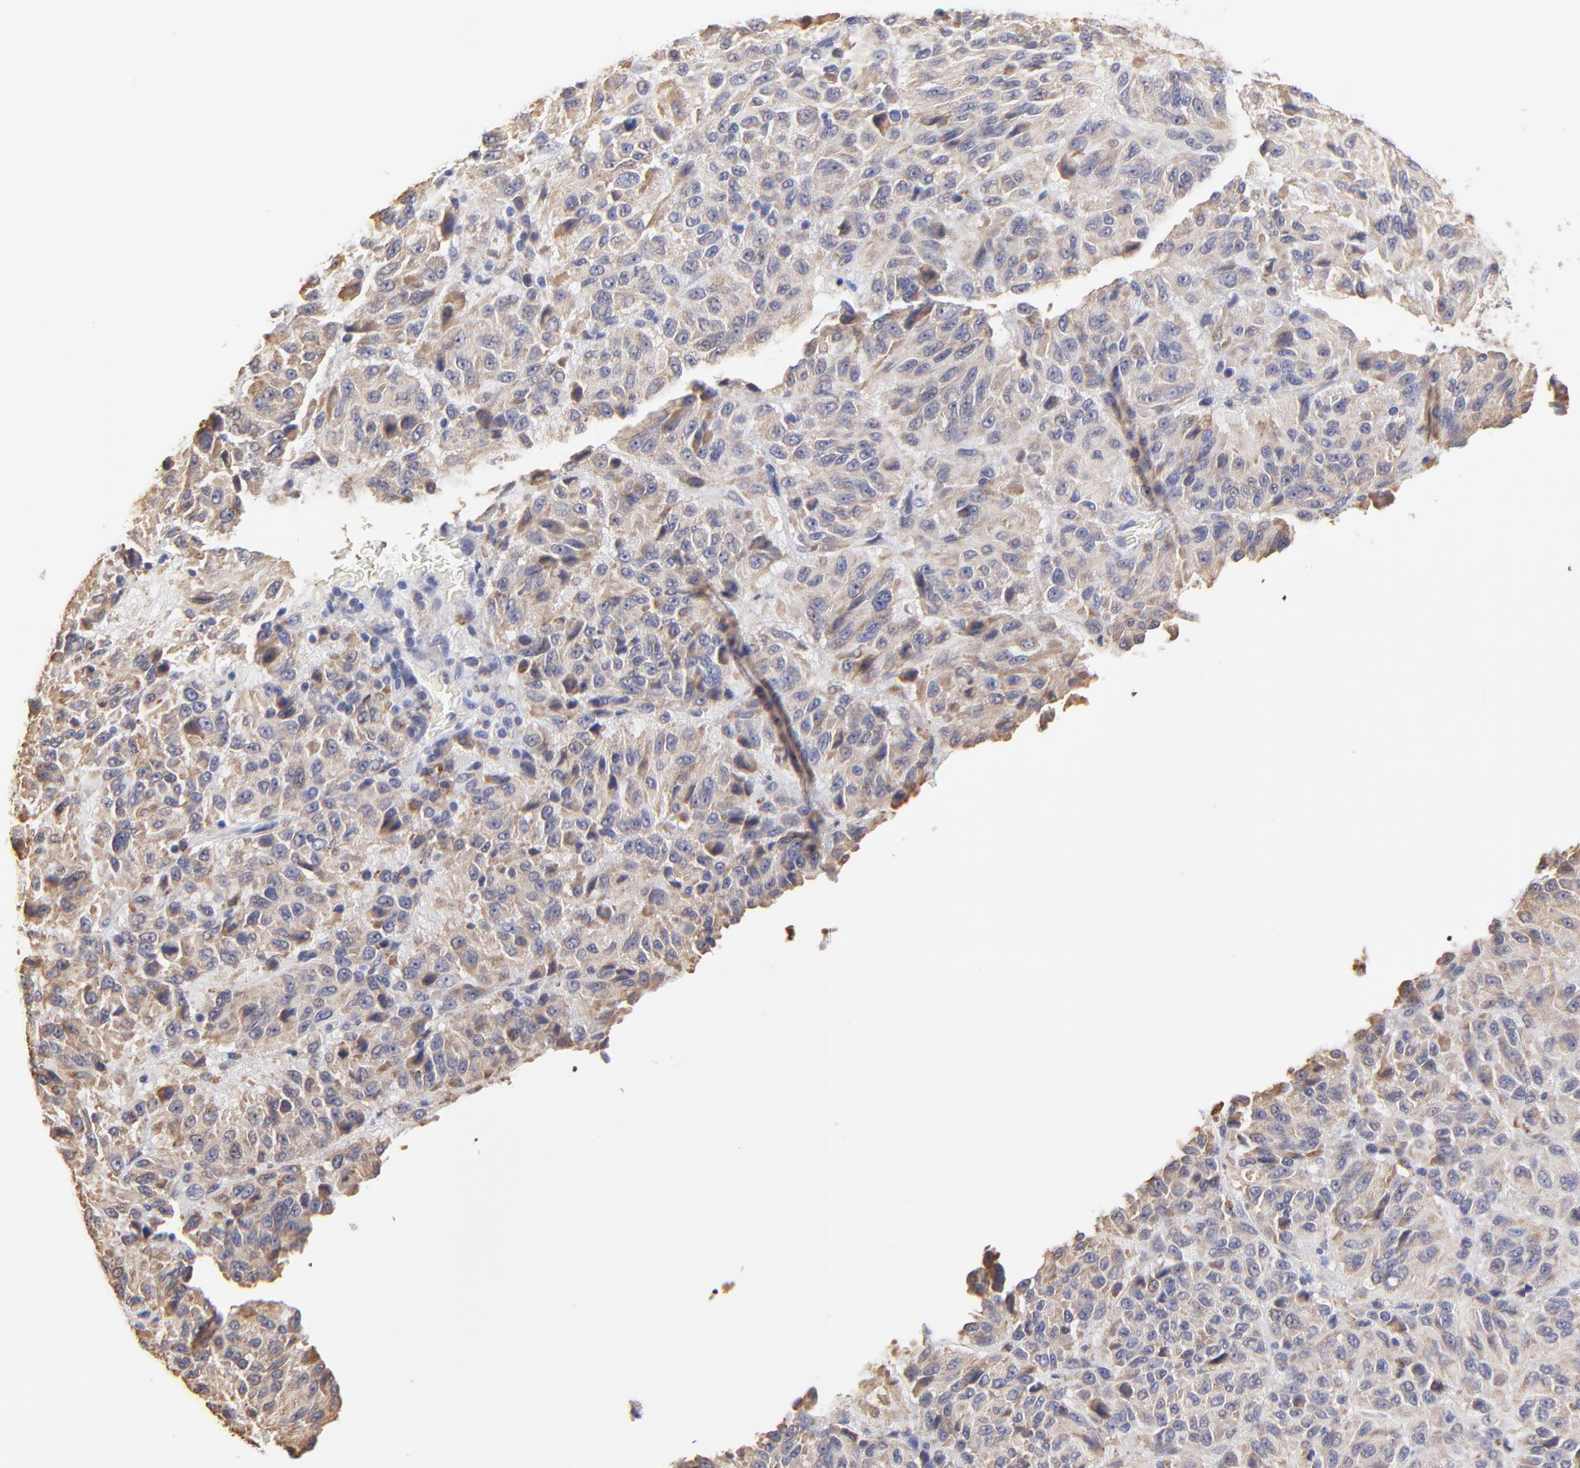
{"staining": {"intensity": "weak", "quantity": ">75%", "location": "cytoplasmic/membranous"}, "tissue": "melanoma", "cell_type": "Tumor cells", "image_type": "cancer", "snomed": [{"axis": "morphology", "description": "Malignant melanoma, Metastatic site"}, {"axis": "topography", "description": "Lung"}], "caption": "Brown immunohistochemical staining in human malignant melanoma (metastatic site) demonstrates weak cytoplasmic/membranous expression in about >75% of tumor cells.", "gene": "GCSAM", "patient": {"sex": "male", "age": 64}}